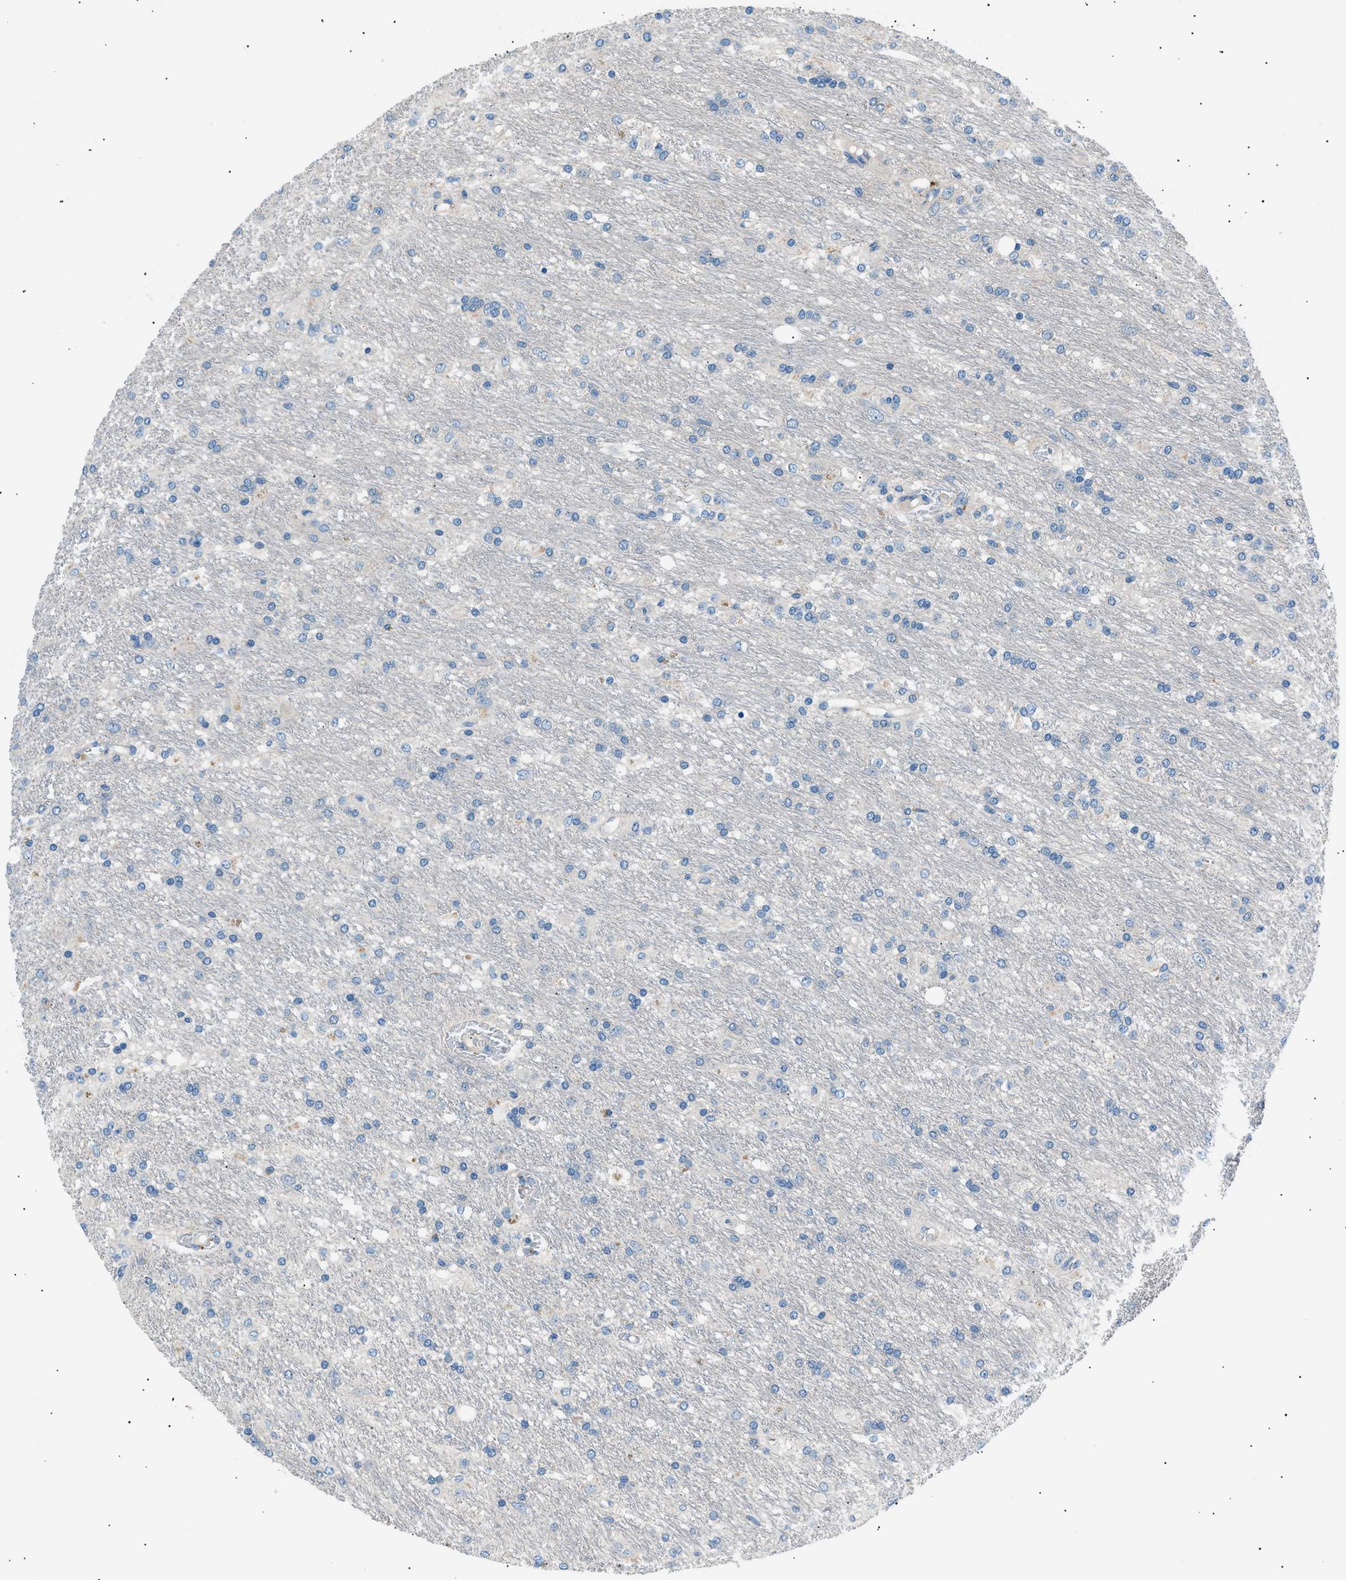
{"staining": {"intensity": "negative", "quantity": "none", "location": "none"}, "tissue": "glioma", "cell_type": "Tumor cells", "image_type": "cancer", "snomed": [{"axis": "morphology", "description": "Glioma, malignant, Low grade"}, {"axis": "topography", "description": "Brain"}], "caption": "The immunohistochemistry (IHC) micrograph has no significant expression in tumor cells of malignant glioma (low-grade) tissue.", "gene": "LRRC37B", "patient": {"sex": "male", "age": 77}}